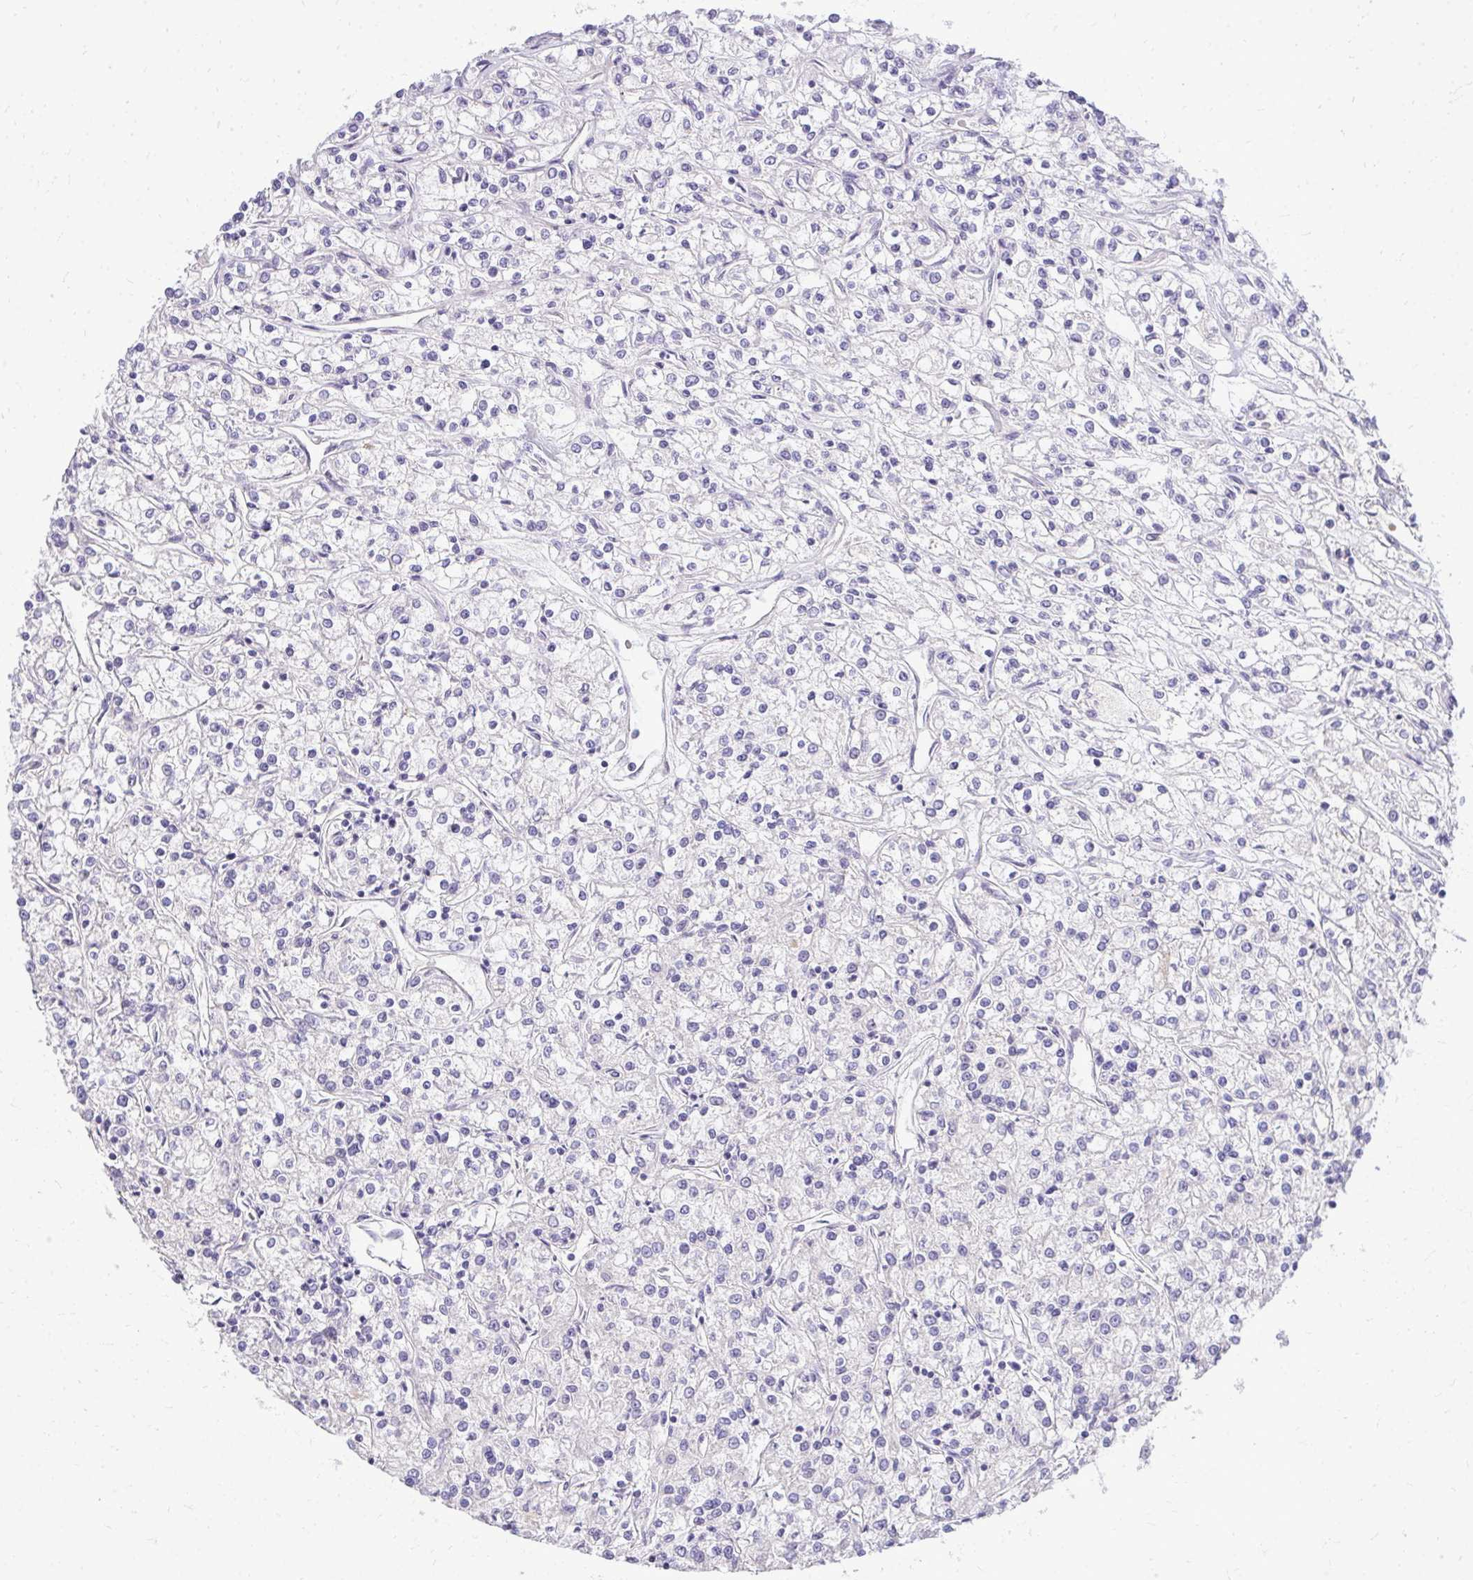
{"staining": {"intensity": "negative", "quantity": "none", "location": "none"}, "tissue": "renal cancer", "cell_type": "Tumor cells", "image_type": "cancer", "snomed": [{"axis": "morphology", "description": "Adenocarcinoma, NOS"}, {"axis": "topography", "description": "Kidney"}], "caption": "DAB (3,3'-diaminobenzidine) immunohistochemical staining of renal cancer displays no significant expression in tumor cells.", "gene": "DLX4", "patient": {"sex": "female", "age": 59}}